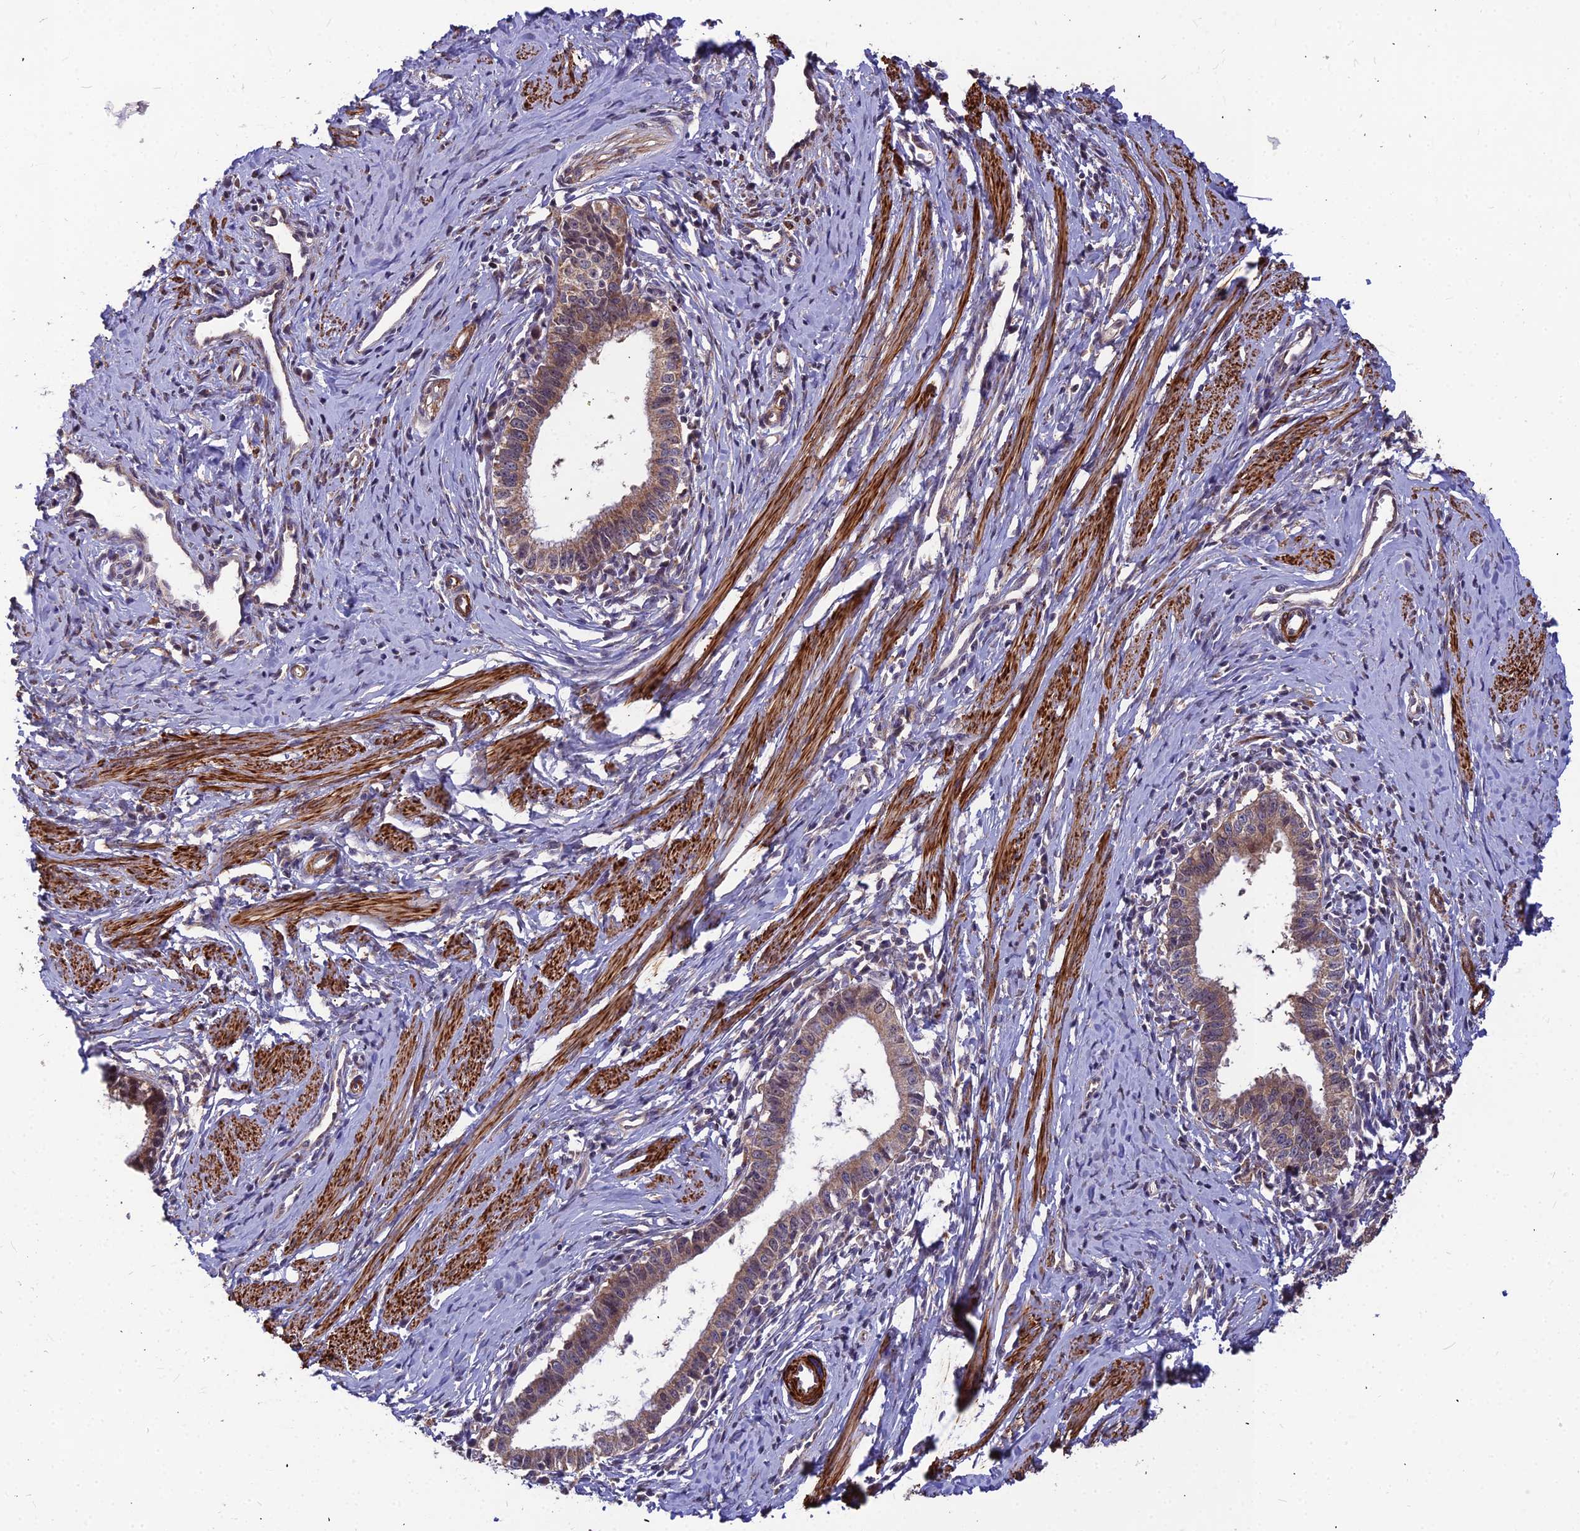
{"staining": {"intensity": "weak", "quantity": ">75%", "location": "cytoplasmic/membranous"}, "tissue": "cervical cancer", "cell_type": "Tumor cells", "image_type": "cancer", "snomed": [{"axis": "morphology", "description": "Adenocarcinoma, NOS"}, {"axis": "topography", "description": "Cervix"}], "caption": "Immunohistochemical staining of human cervical adenocarcinoma reveals weak cytoplasmic/membranous protein expression in about >75% of tumor cells.", "gene": "LEKR1", "patient": {"sex": "female", "age": 36}}